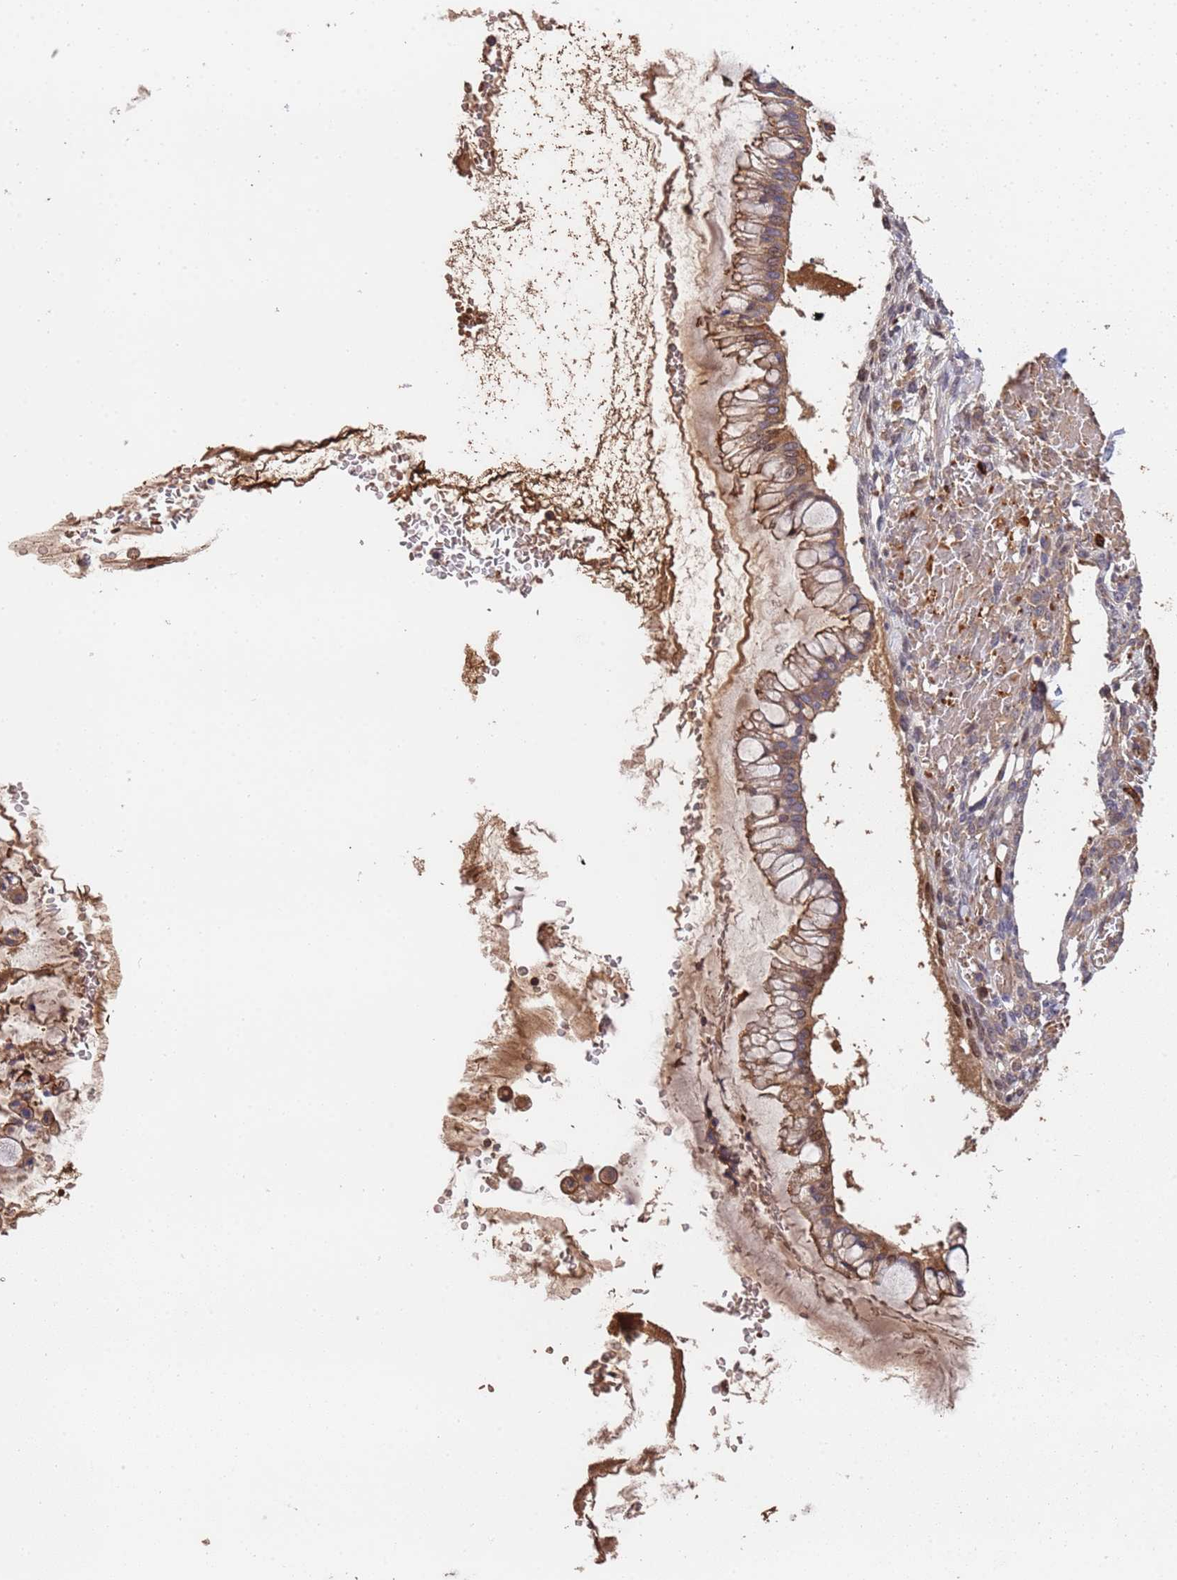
{"staining": {"intensity": "moderate", "quantity": ">75%", "location": "cytoplasmic/membranous,nuclear"}, "tissue": "ovarian cancer", "cell_type": "Tumor cells", "image_type": "cancer", "snomed": [{"axis": "morphology", "description": "Cystadenocarcinoma, mucinous, NOS"}, {"axis": "topography", "description": "Ovary"}], "caption": "A medium amount of moderate cytoplasmic/membranous and nuclear positivity is identified in approximately >75% of tumor cells in ovarian mucinous cystadenocarcinoma tissue.", "gene": "CCDC184", "patient": {"sex": "female", "age": 73}}